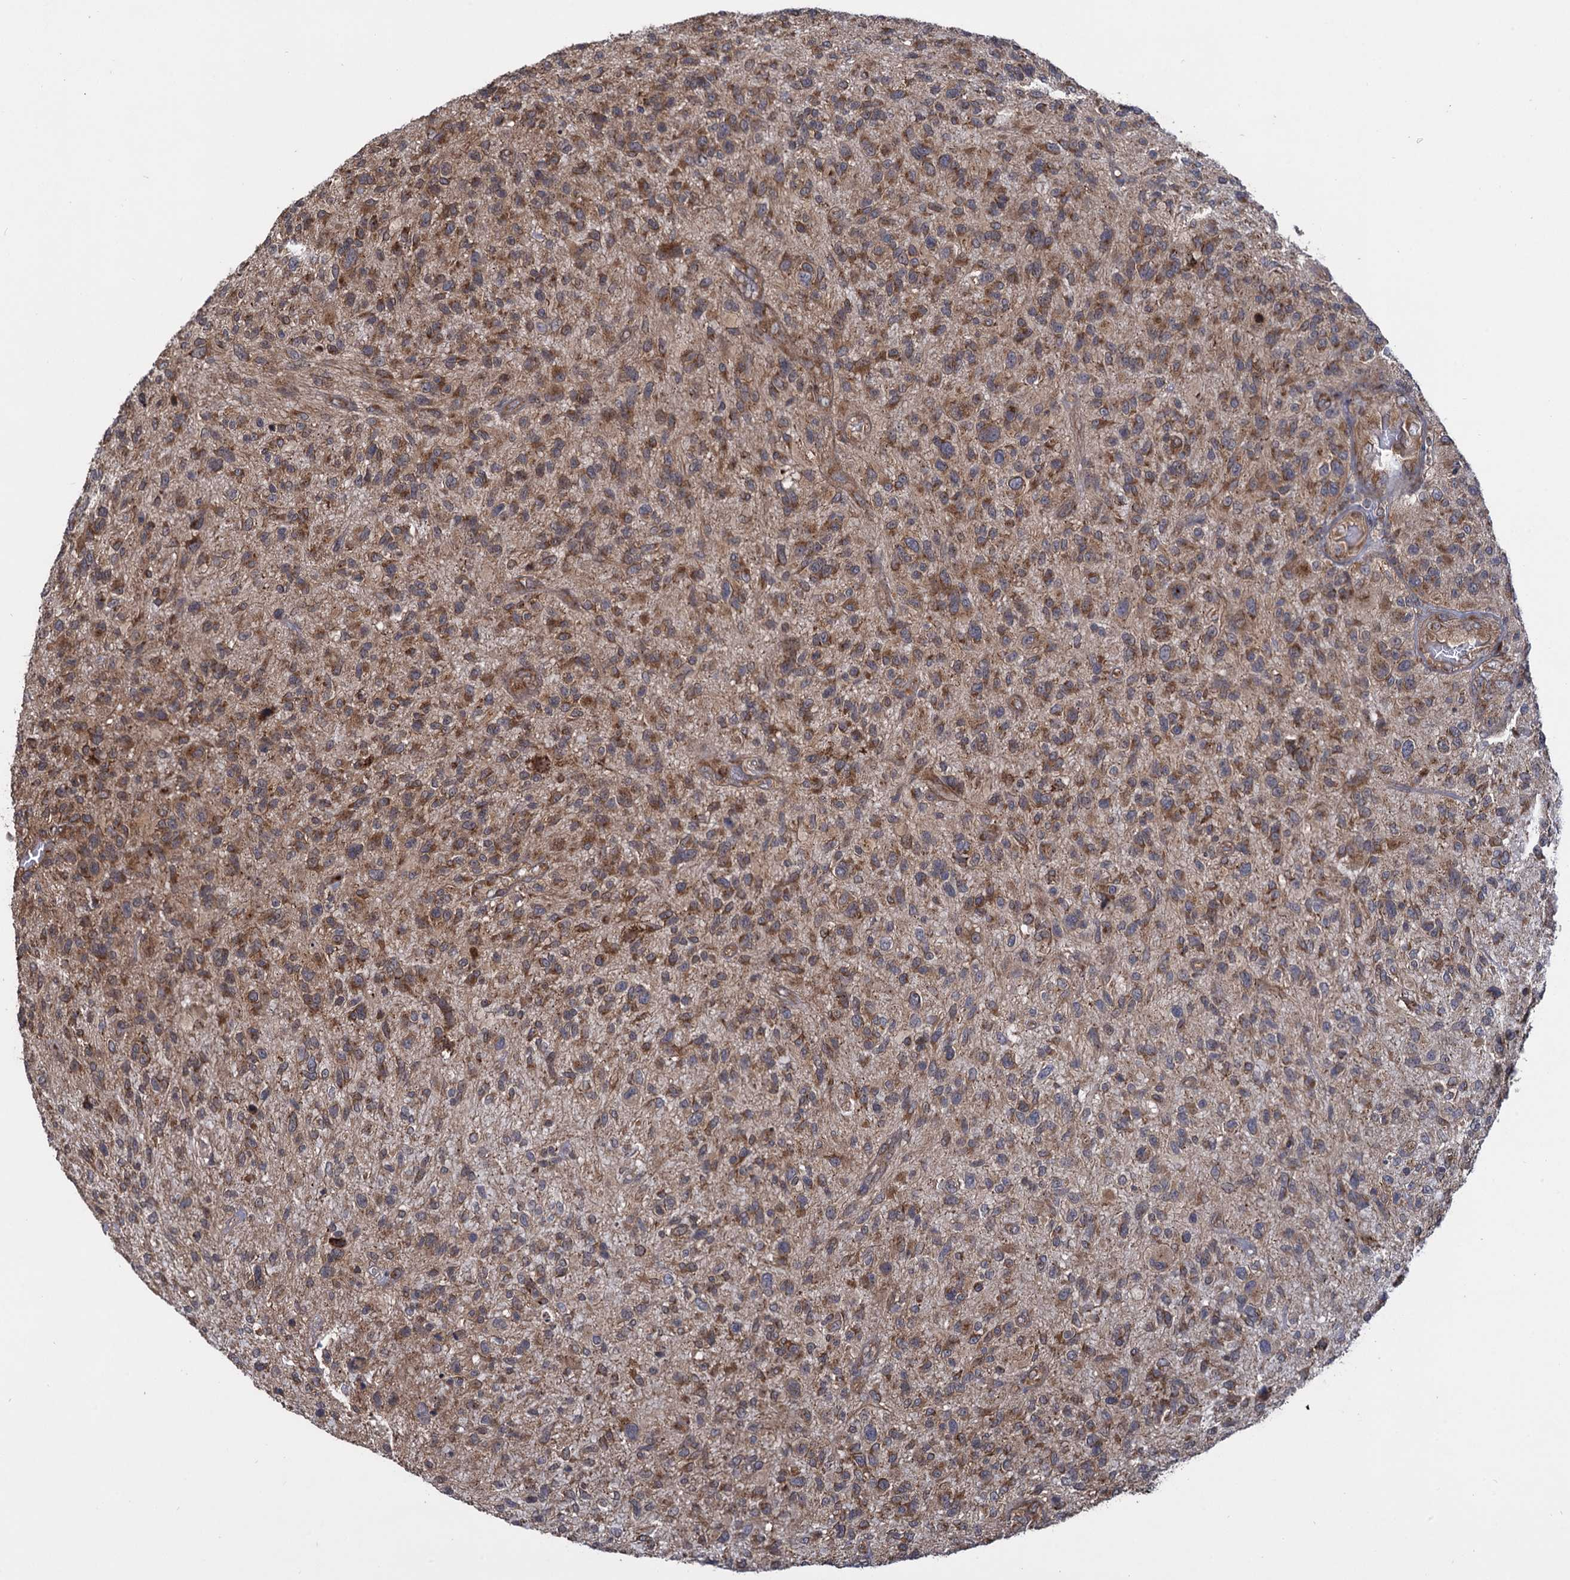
{"staining": {"intensity": "moderate", "quantity": ">75%", "location": "cytoplasmic/membranous"}, "tissue": "glioma", "cell_type": "Tumor cells", "image_type": "cancer", "snomed": [{"axis": "morphology", "description": "Glioma, malignant, High grade"}, {"axis": "topography", "description": "Brain"}], "caption": "Approximately >75% of tumor cells in malignant glioma (high-grade) show moderate cytoplasmic/membranous protein expression as visualized by brown immunohistochemical staining.", "gene": "HAUS1", "patient": {"sex": "male", "age": 47}}